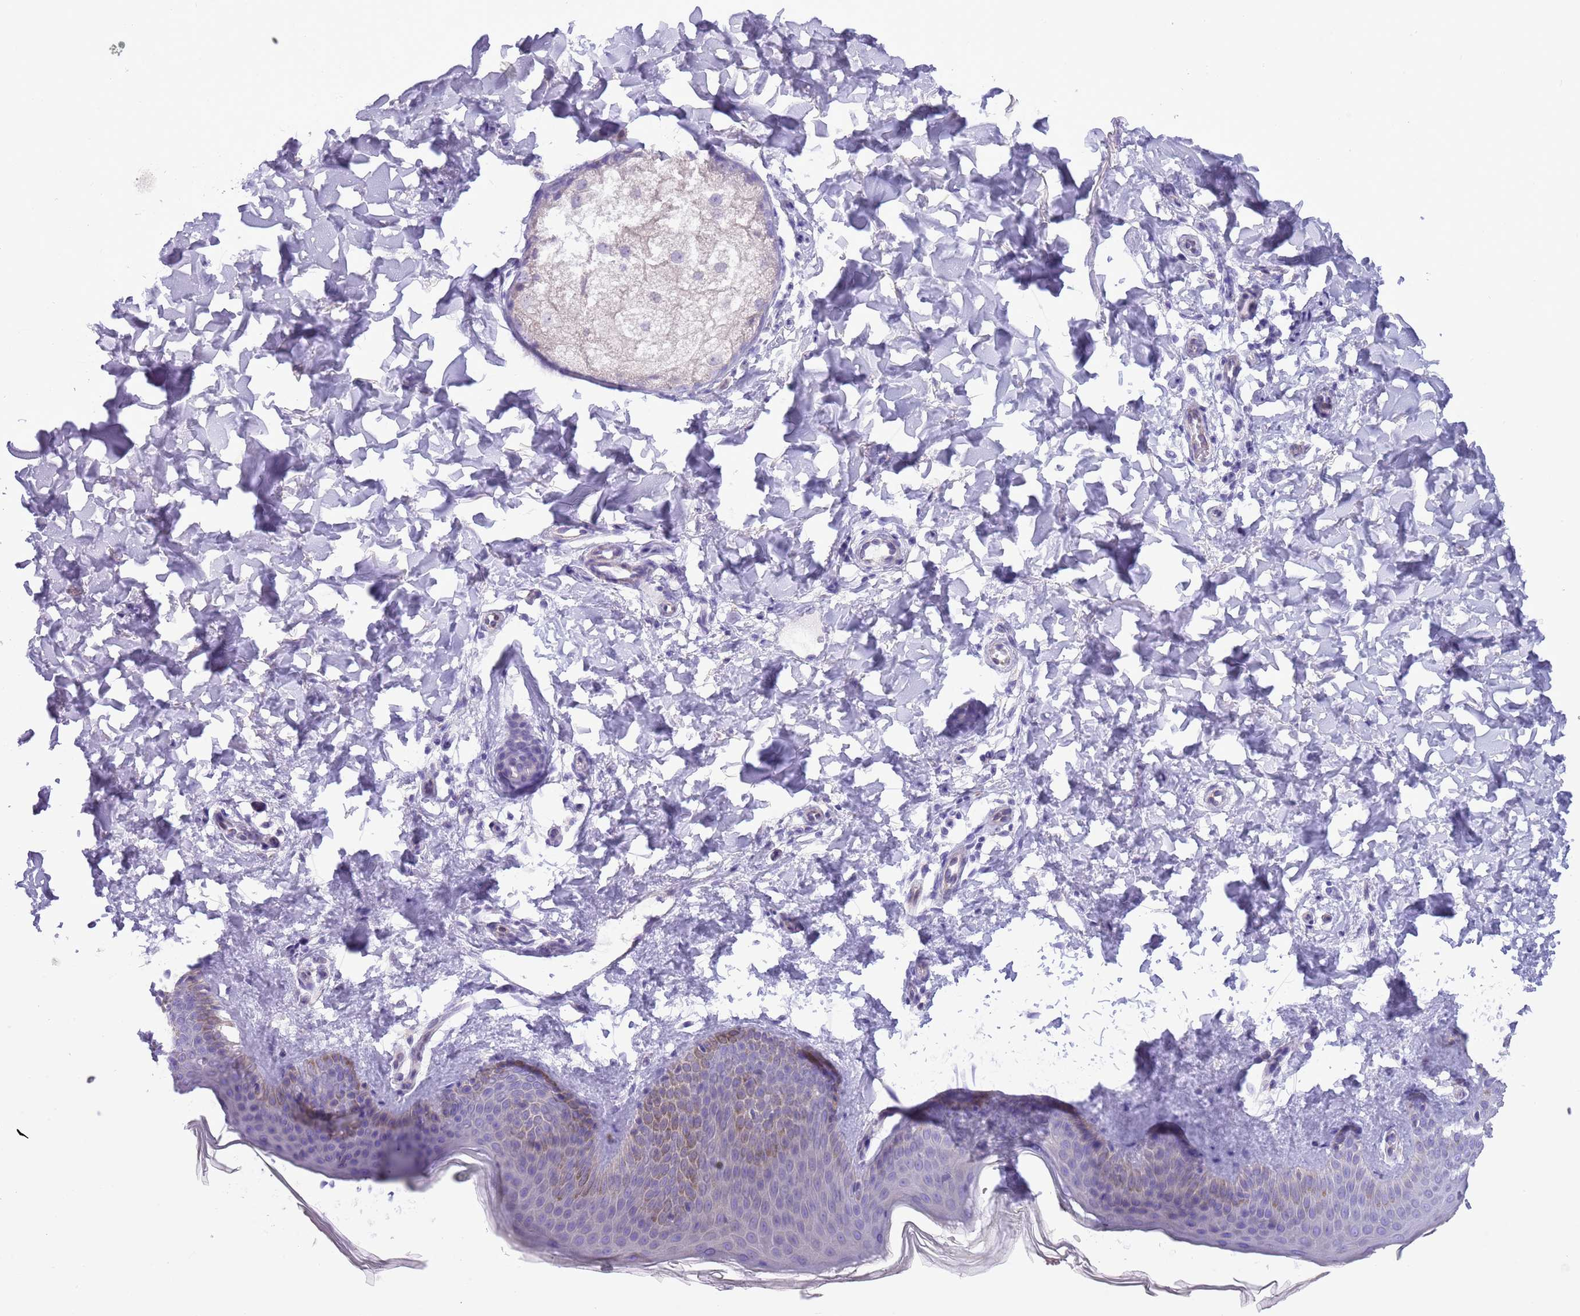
{"staining": {"intensity": "negative", "quantity": "none", "location": "none"}, "tissue": "skin", "cell_type": "Fibroblasts", "image_type": "normal", "snomed": [{"axis": "morphology", "description": "Normal tissue, NOS"}, {"axis": "topography", "description": "Skin"}], "caption": "This is an IHC histopathology image of unremarkable skin. There is no positivity in fibroblasts.", "gene": "OR6M1", "patient": {"sex": "male", "age": 36}}